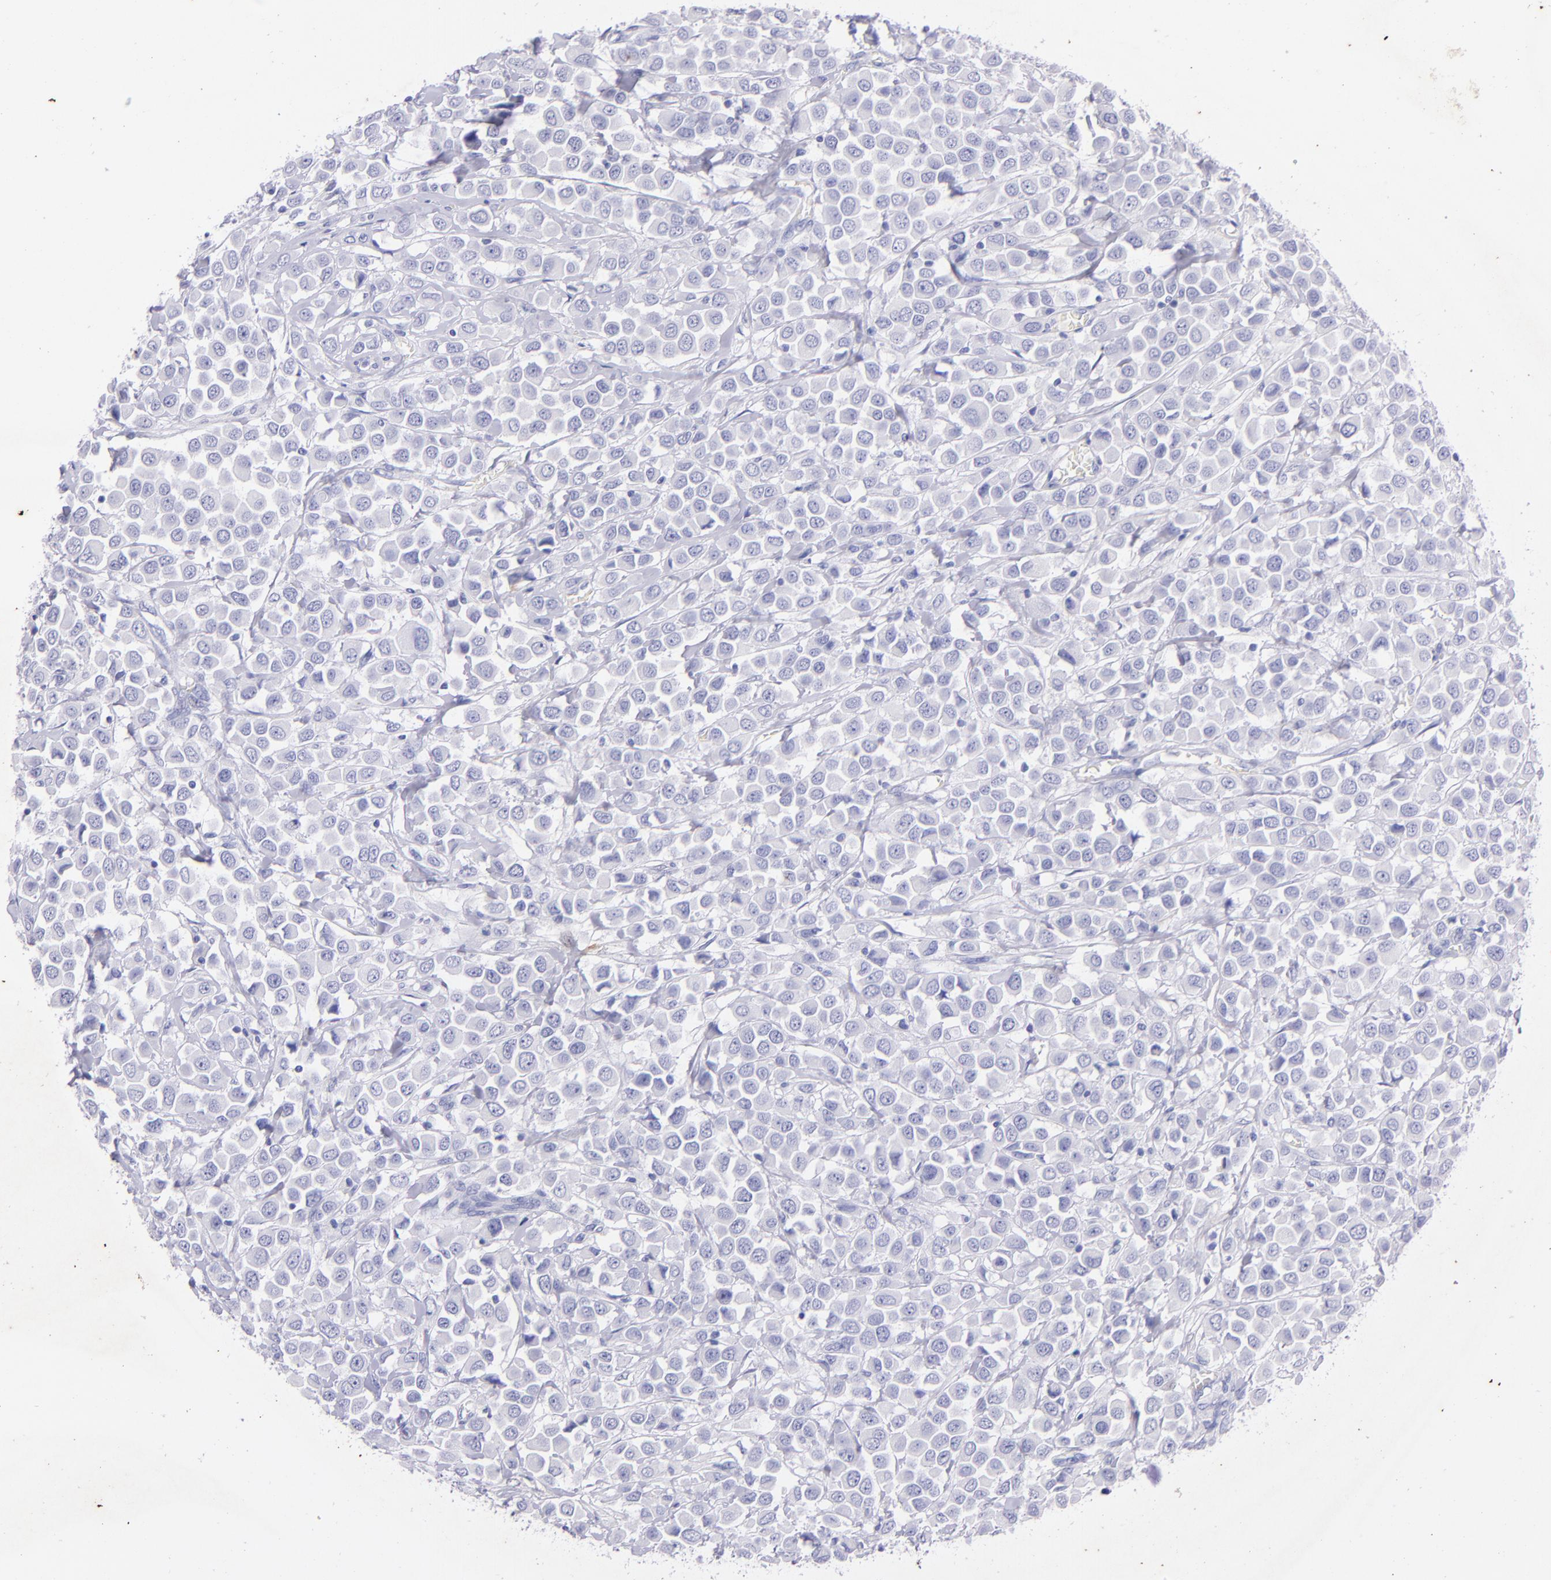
{"staining": {"intensity": "negative", "quantity": "none", "location": "none"}, "tissue": "breast cancer", "cell_type": "Tumor cells", "image_type": "cancer", "snomed": [{"axis": "morphology", "description": "Duct carcinoma"}, {"axis": "topography", "description": "Breast"}], "caption": "Immunohistochemical staining of human breast cancer exhibits no significant staining in tumor cells. (Brightfield microscopy of DAB (3,3'-diaminobenzidine) immunohistochemistry at high magnification).", "gene": "UCHL1", "patient": {"sex": "female", "age": 61}}